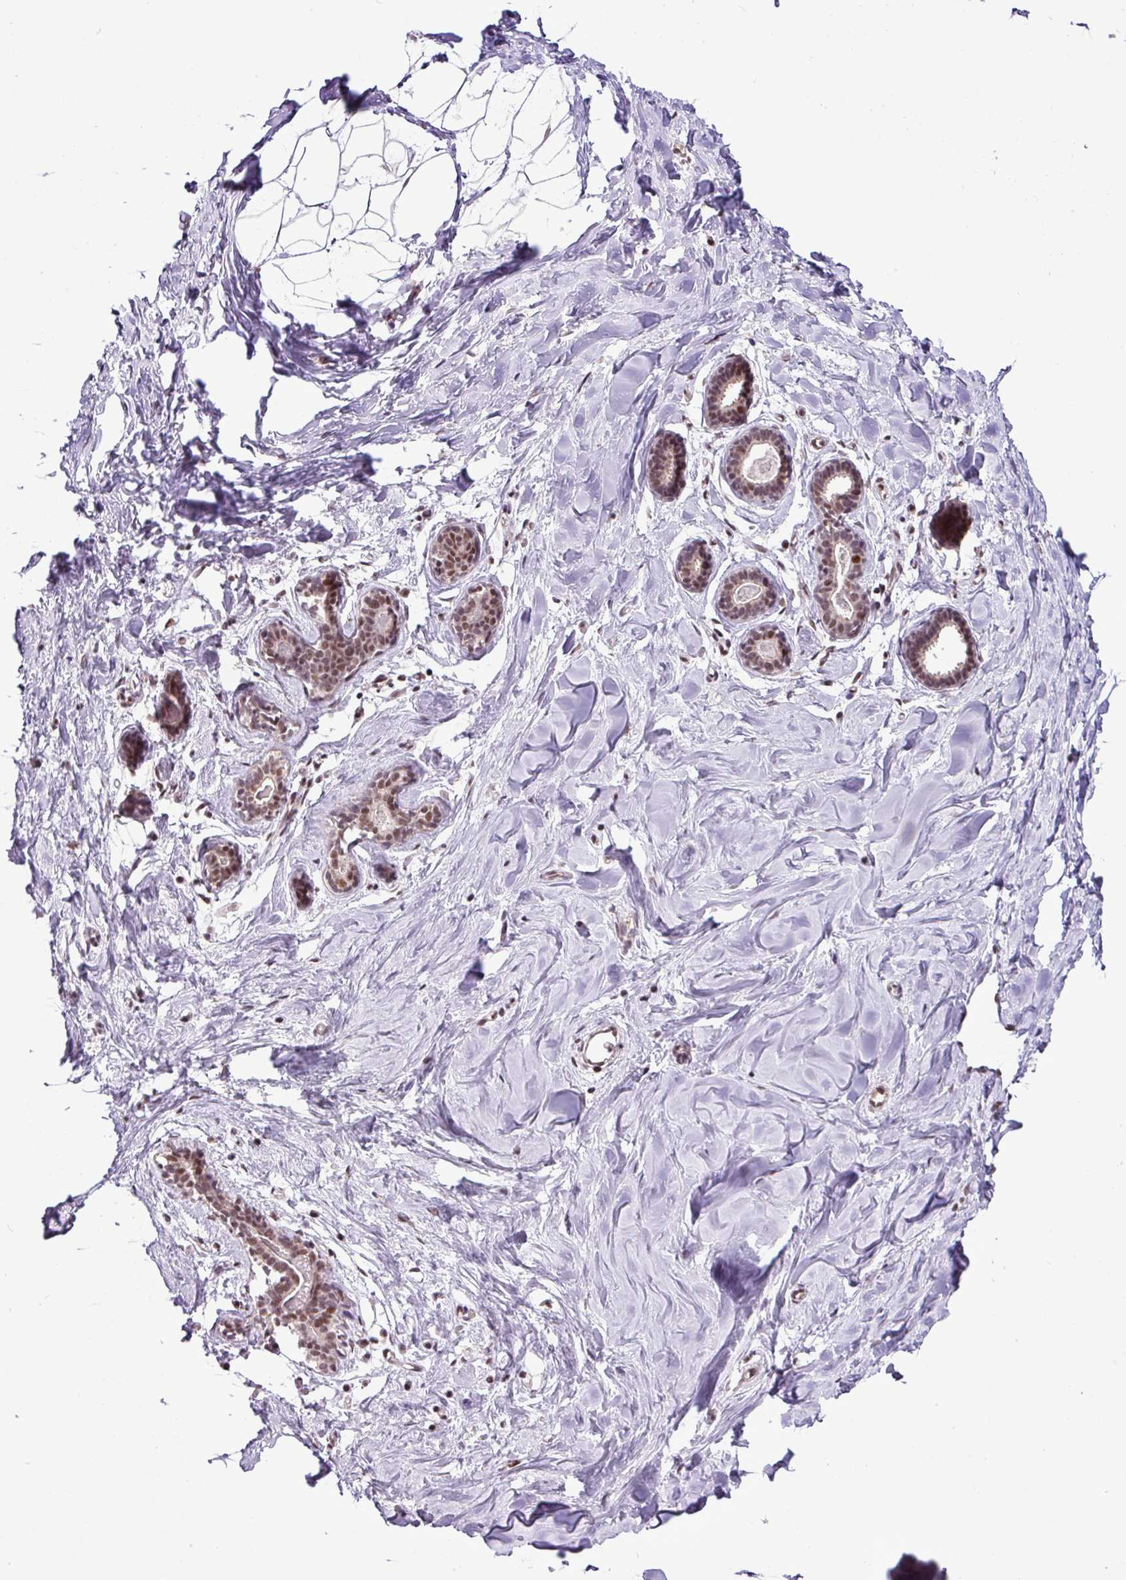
{"staining": {"intensity": "negative", "quantity": "none", "location": "none"}, "tissue": "breast", "cell_type": "Adipocytes", "image_type": "normal", "snomed": [{"axis": "morphology", "description": "Normal tissue, NOS"}, {"axis": "topography", "description": "Breast"}], "caption": "Benign breast was stained to show a protein in brown. There is no significant expression in adipocytes. (Immunohistochemistry (ihc), brightfield microscopy, high magnification).", "gene": "PGAP4", "patient": {"sex": "female", "age": 23}}